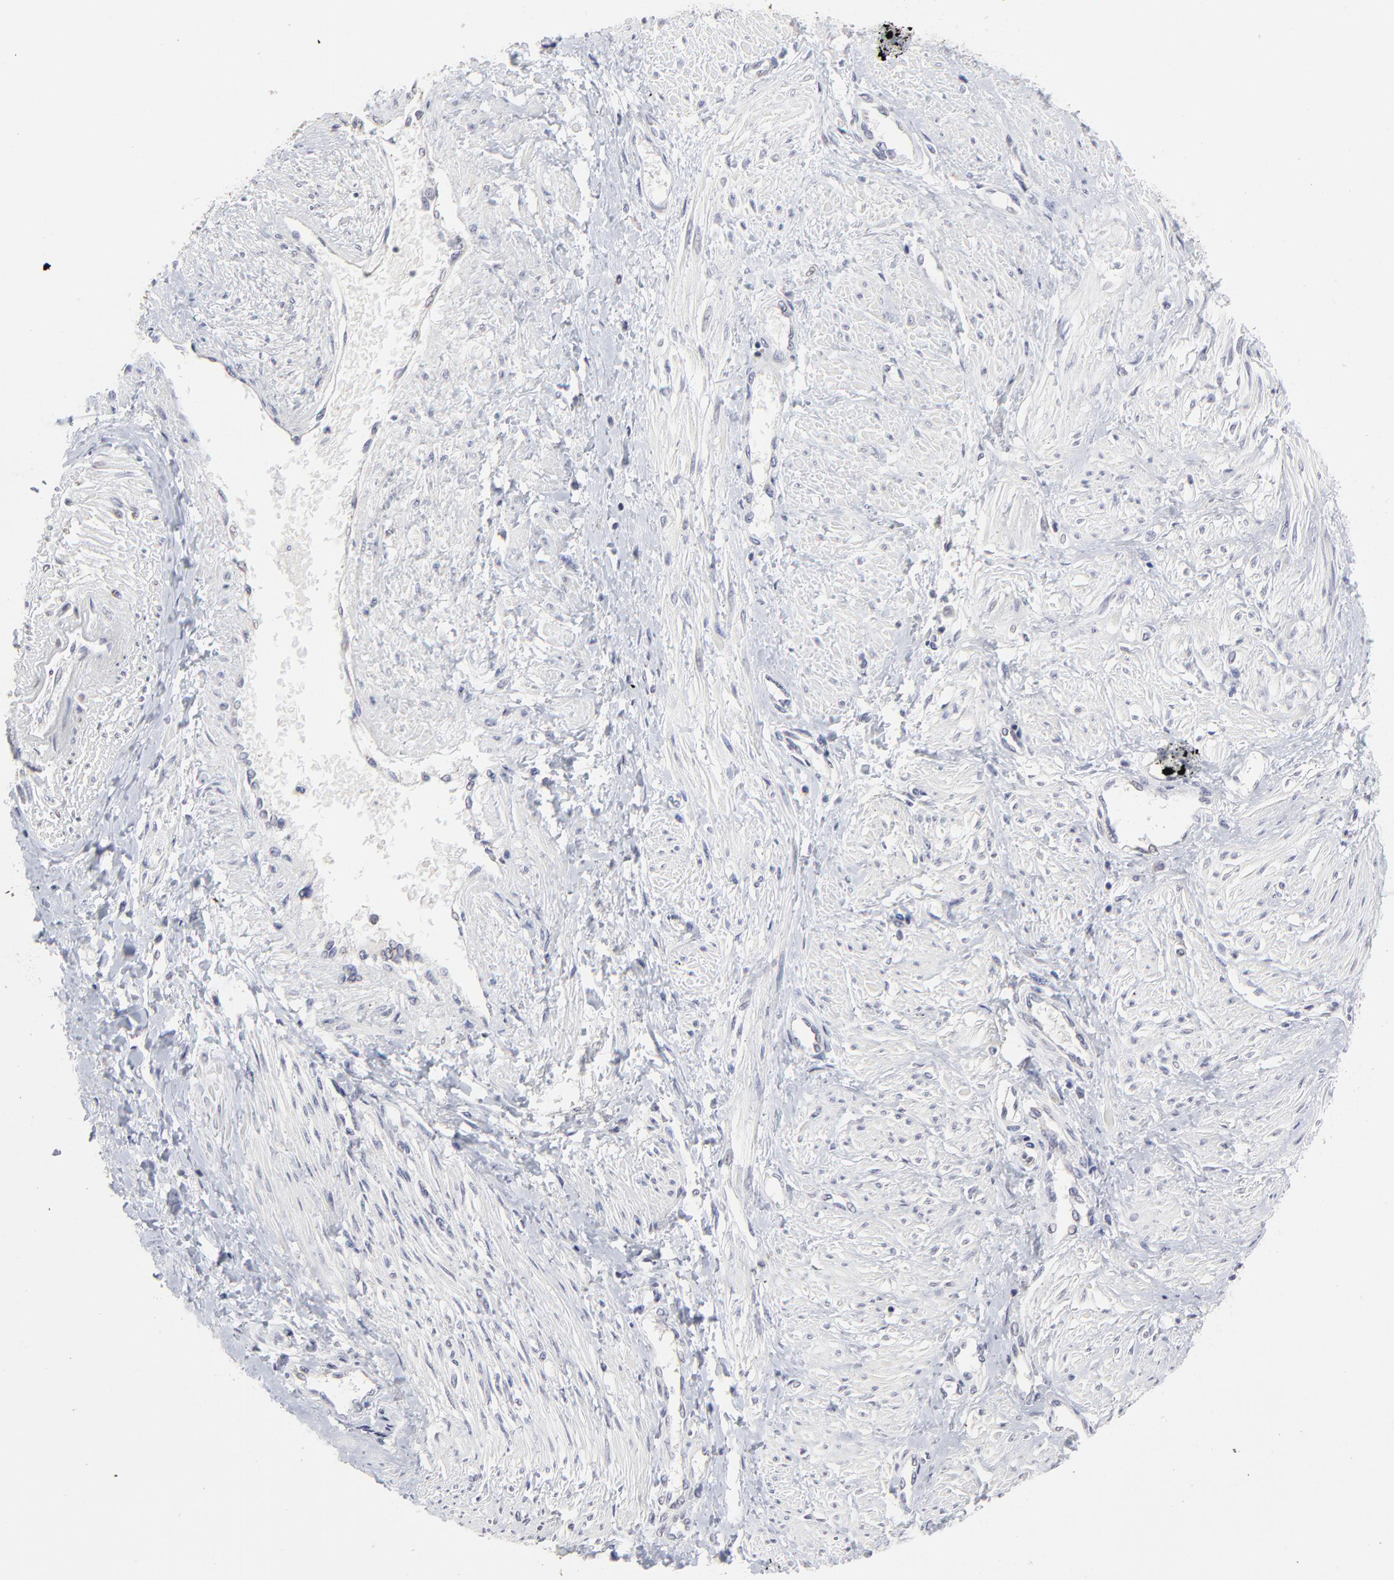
{"staining": {"intensity": "negative", "quantity": "none", "location": "none"}, "tissue": "smooth muscle", "cell_type": "Smooth muscle cells", "image_type": "normal", "snomed": [{"axis": "morphology", "description": "Normal tissue, NOS"}, {"axis": "topography", "description": "Smooth muscle"}, {"axis": "topography", "description": "Uterus"}], "caption": "High power microscopy image of an immunohistochemistry (IHC) image of benign smooth muscle, revealing no significant staining in smooth muscle cells.", "gene": "NCAPH", "patient": {"sex": "female", "age": 39}}